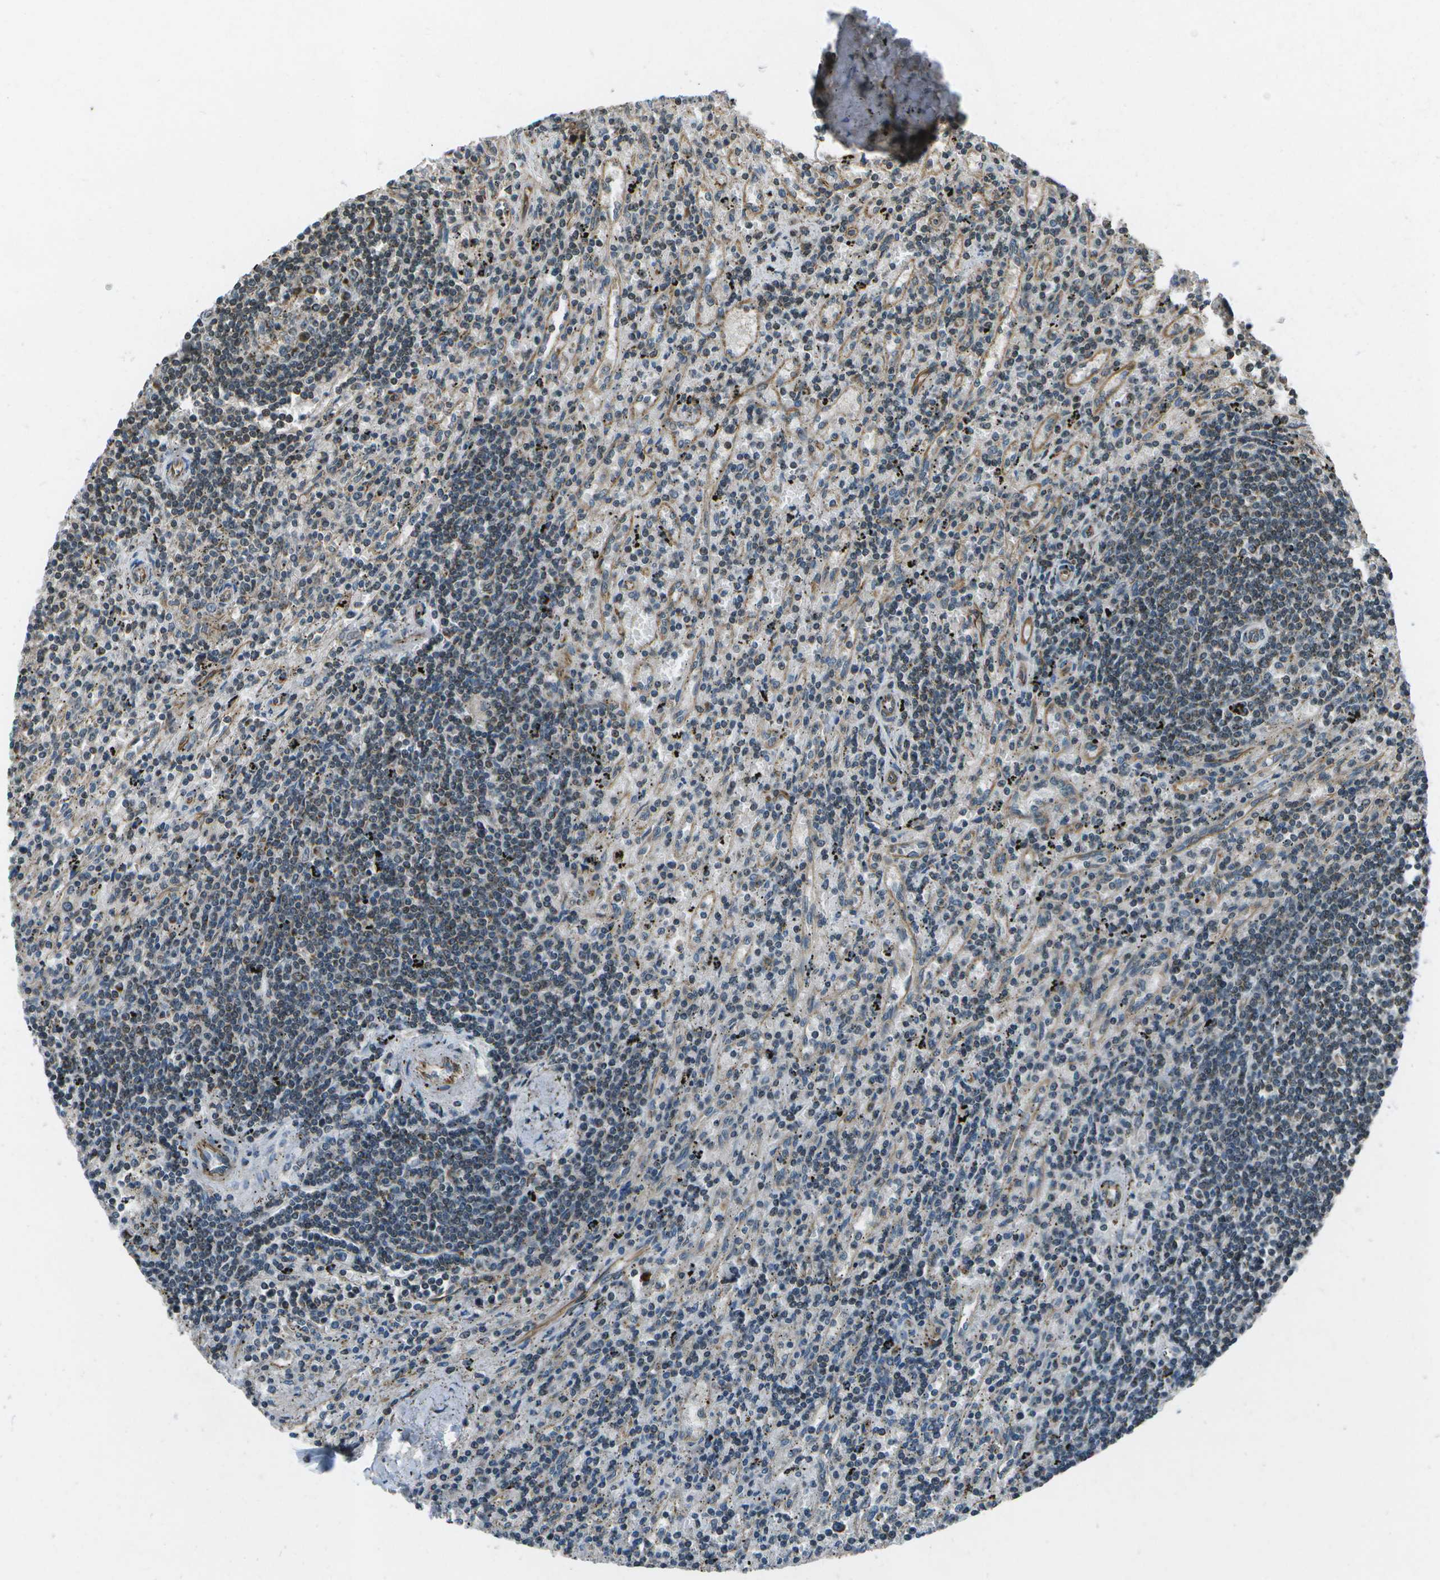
{"staining": {"intensity": "moderate", "quantity": "<25%", "location": "cytoplasmic/membranous,nuclear"}, "tissue": "lymphoma", "cell_type": "Tumor cells", "image_type": "cancer", "snomed": [{"axis": "morphology", "description": "Malignant lymphoma, non-Hodgkin's type, Low grade"}, {"axis": "topography", "description": "Spleen"}], "caption": "Immunohistochemistry (IHC) micrograph of lymphoma stained for a protein (brown), which displays low levels of moderate cytoplasmic/membranous and nuclear expression in approximately <25% of tumor cells.", "gene": "EIF2AK1", "patient": {"sex": "male", "age": 76}}